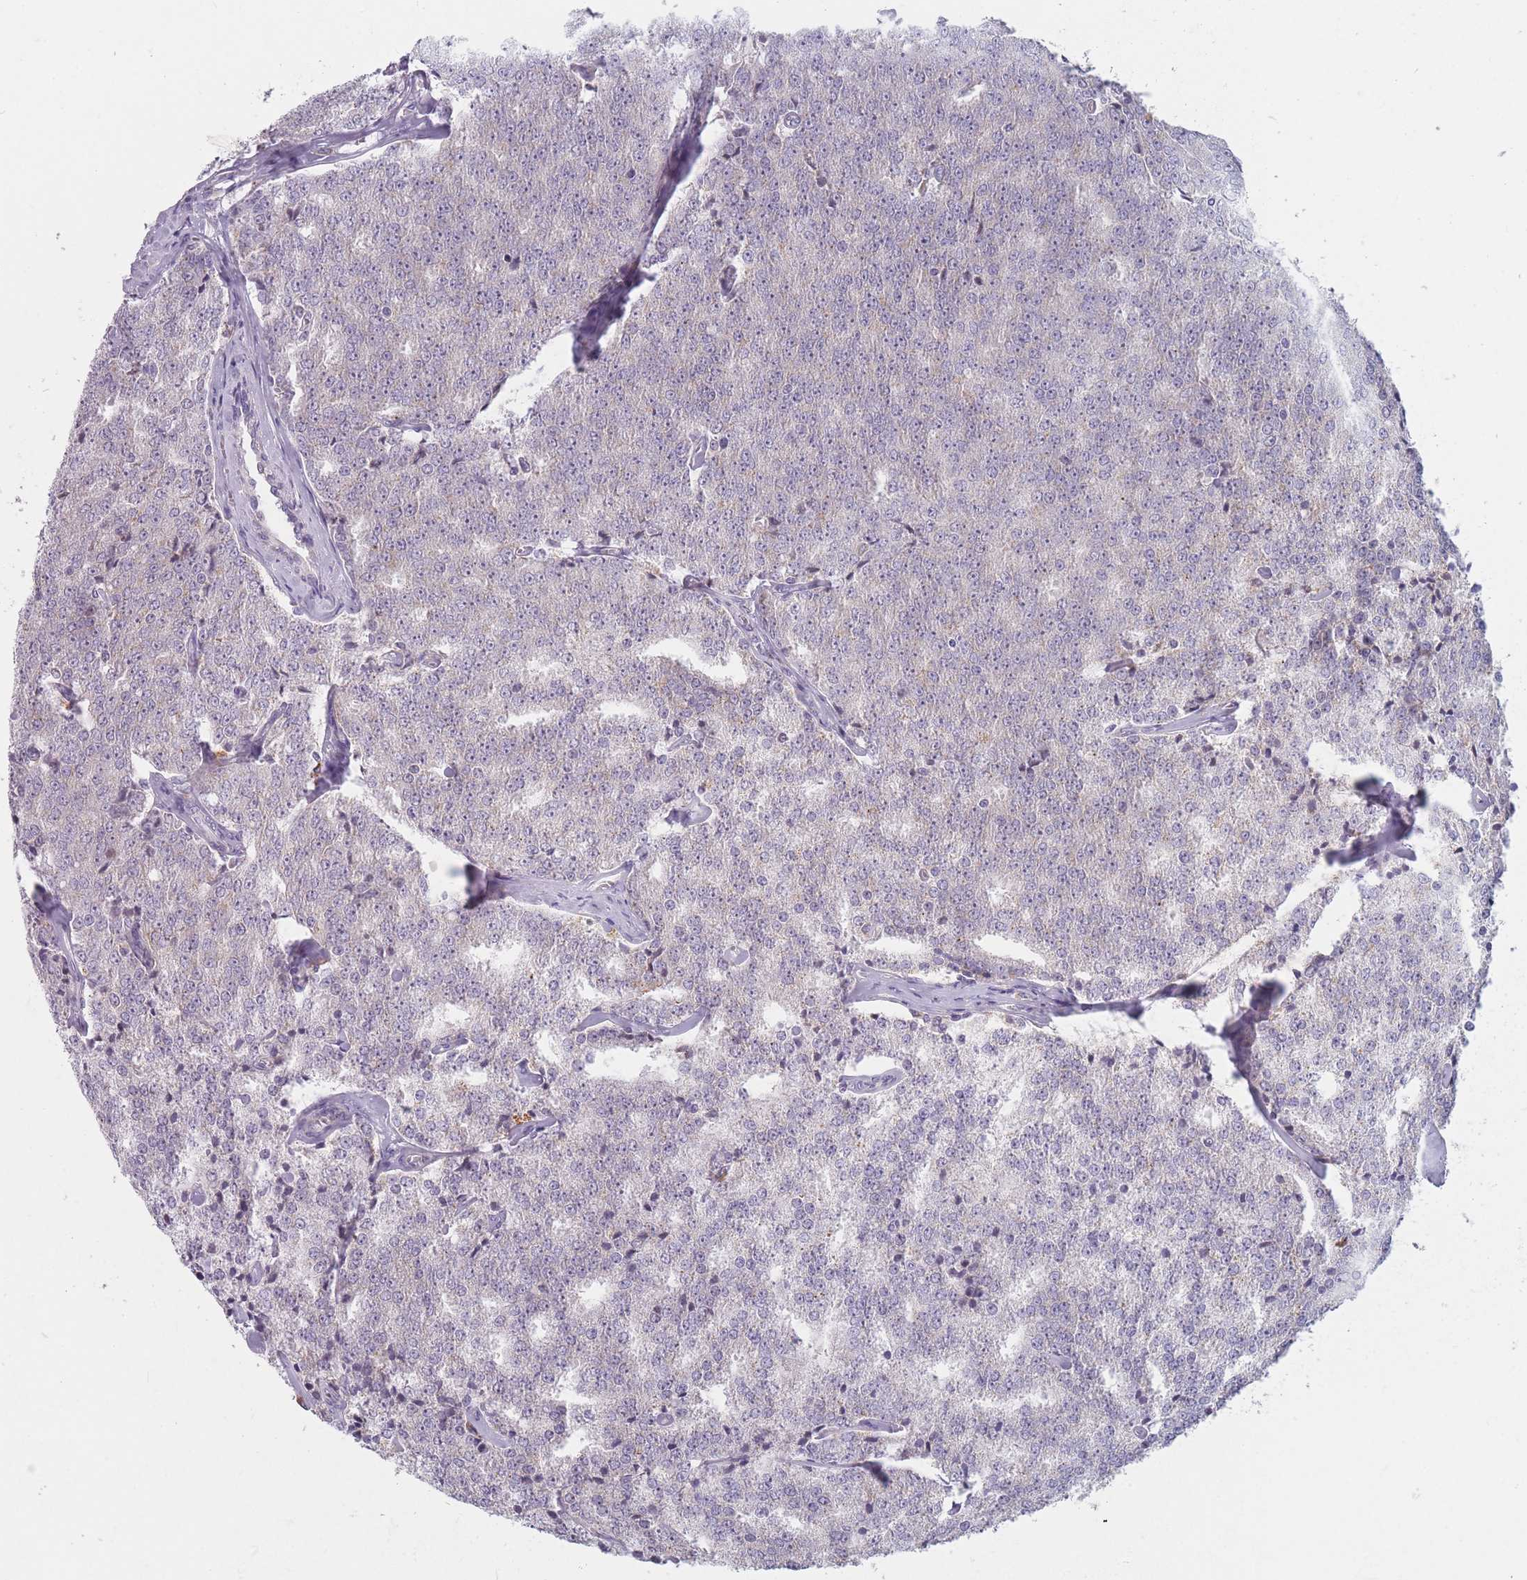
{"staining": {"intensity": "negative", "quantity": "none", "location": "none"}, "tissue": "prostate cancer", "cell_type": "Tumor cells", "image_type": "cancer", "snomed": [{"axis": "morphology", "description": "Adenocarcinoma, Low grade"}, {"axis": "topography", "description": "Prostate"}], "caption": "This histopathology image is of prostate adenocarcinoma (low-grade) stained with immunohistochemistry to label a protein in brown with the nuclei are counter-stained blue. There is no expression in tumor cells. (DAB immunohistochemistry with hematoxylin counter stain).", "gene": "PAIP2B", "patient": {"sex": "male", "age": 60}}